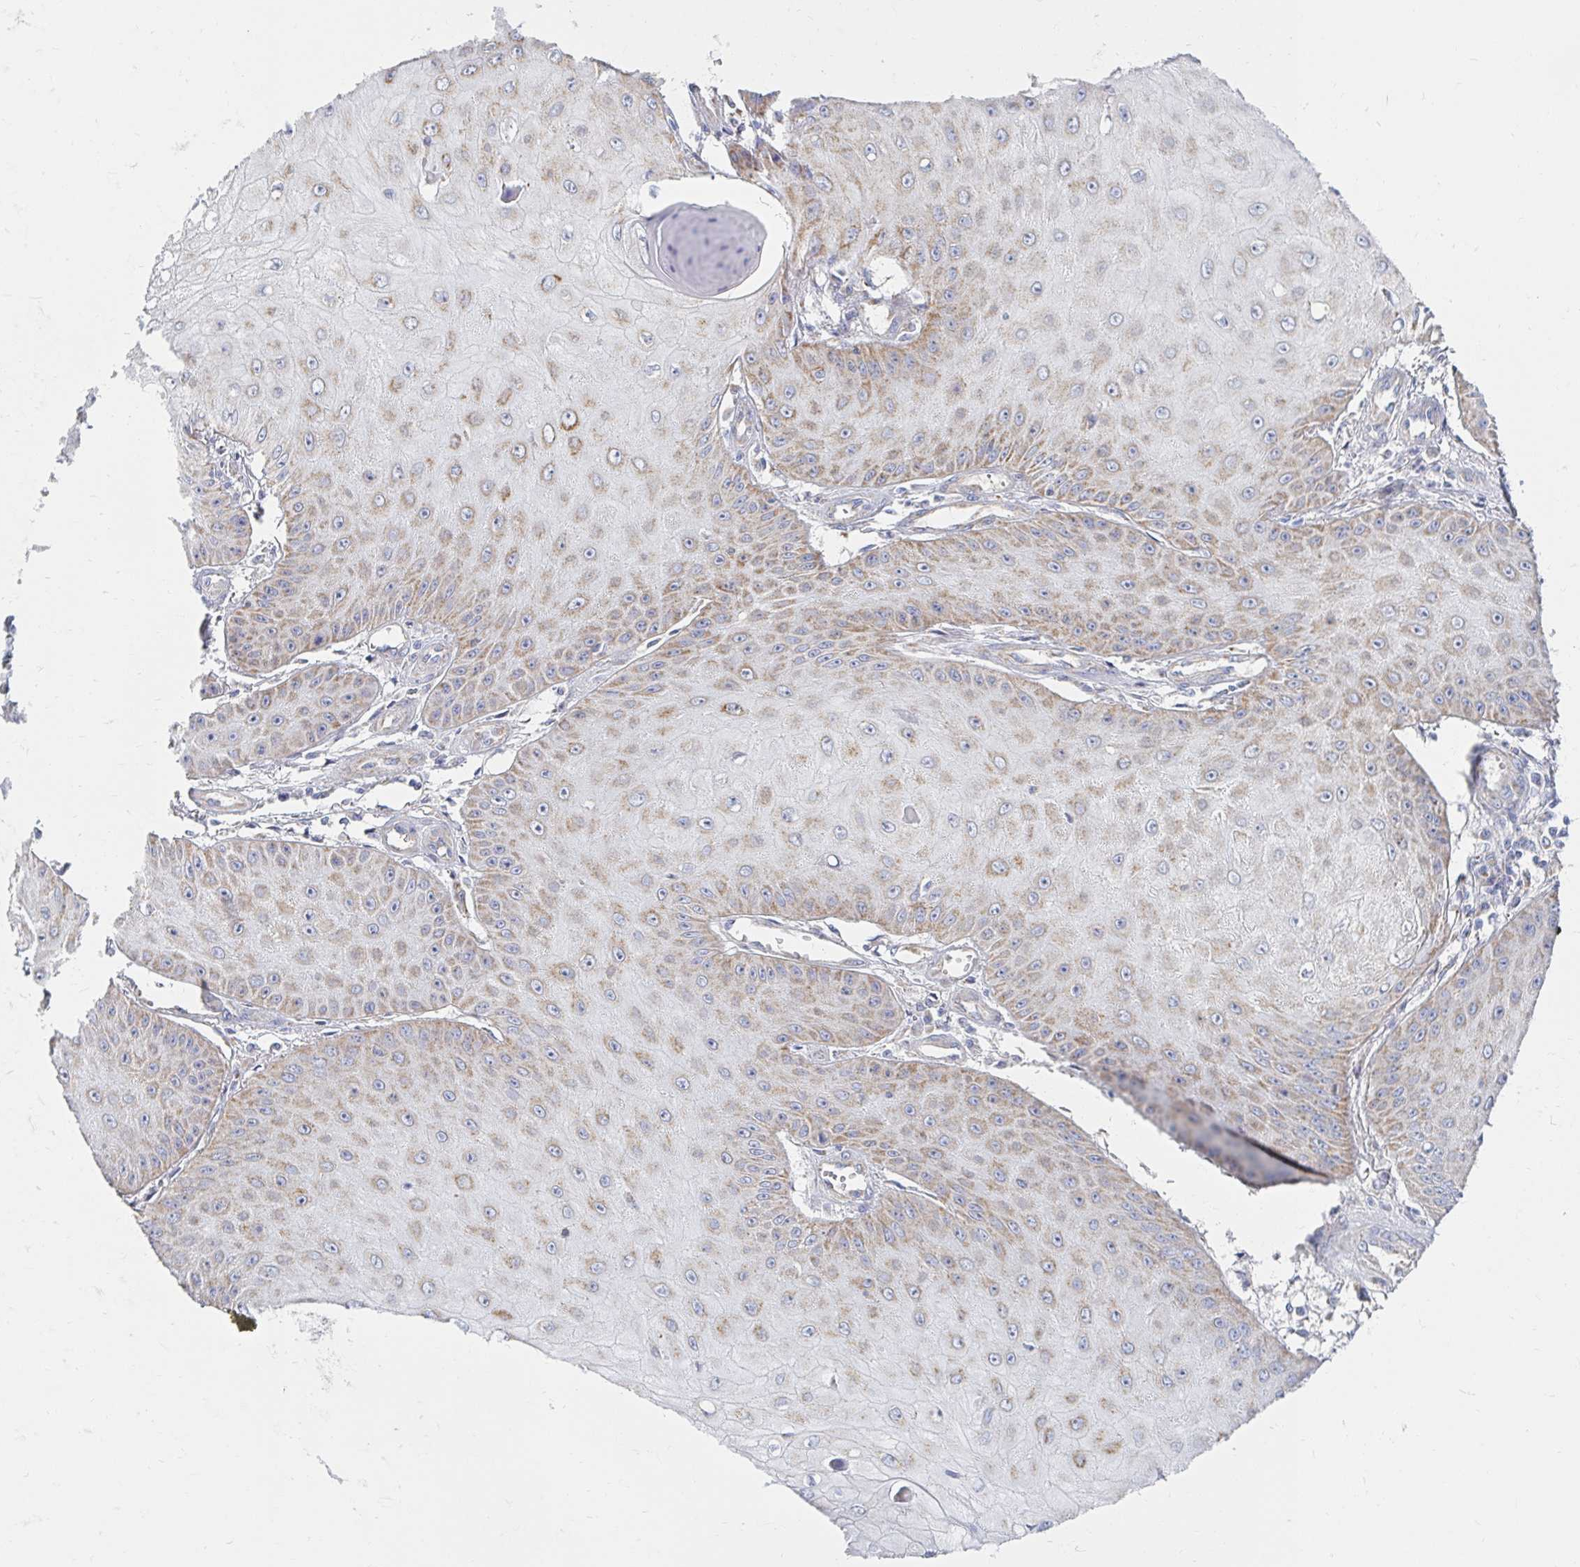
{"staining": {"intensity": "weak", "quantity": "25%-75%", "location": "cytoplasmic/membranous"}, "tissue": "skin cancer", "cell_type": "Tumor cells", "image_type": "cancer", "snomed": [{"axis": "morphology", "description": "Squamous cell carcinoma, NOS"}, {"axis": "topography", "description": "Skin"}], "caption": "Human skin squamous cell carcinoma stained with a protein marker reveals weak staining in tumor cells.", "gene": "MAVS", "patient": {"sex": "male", "age": 70}}